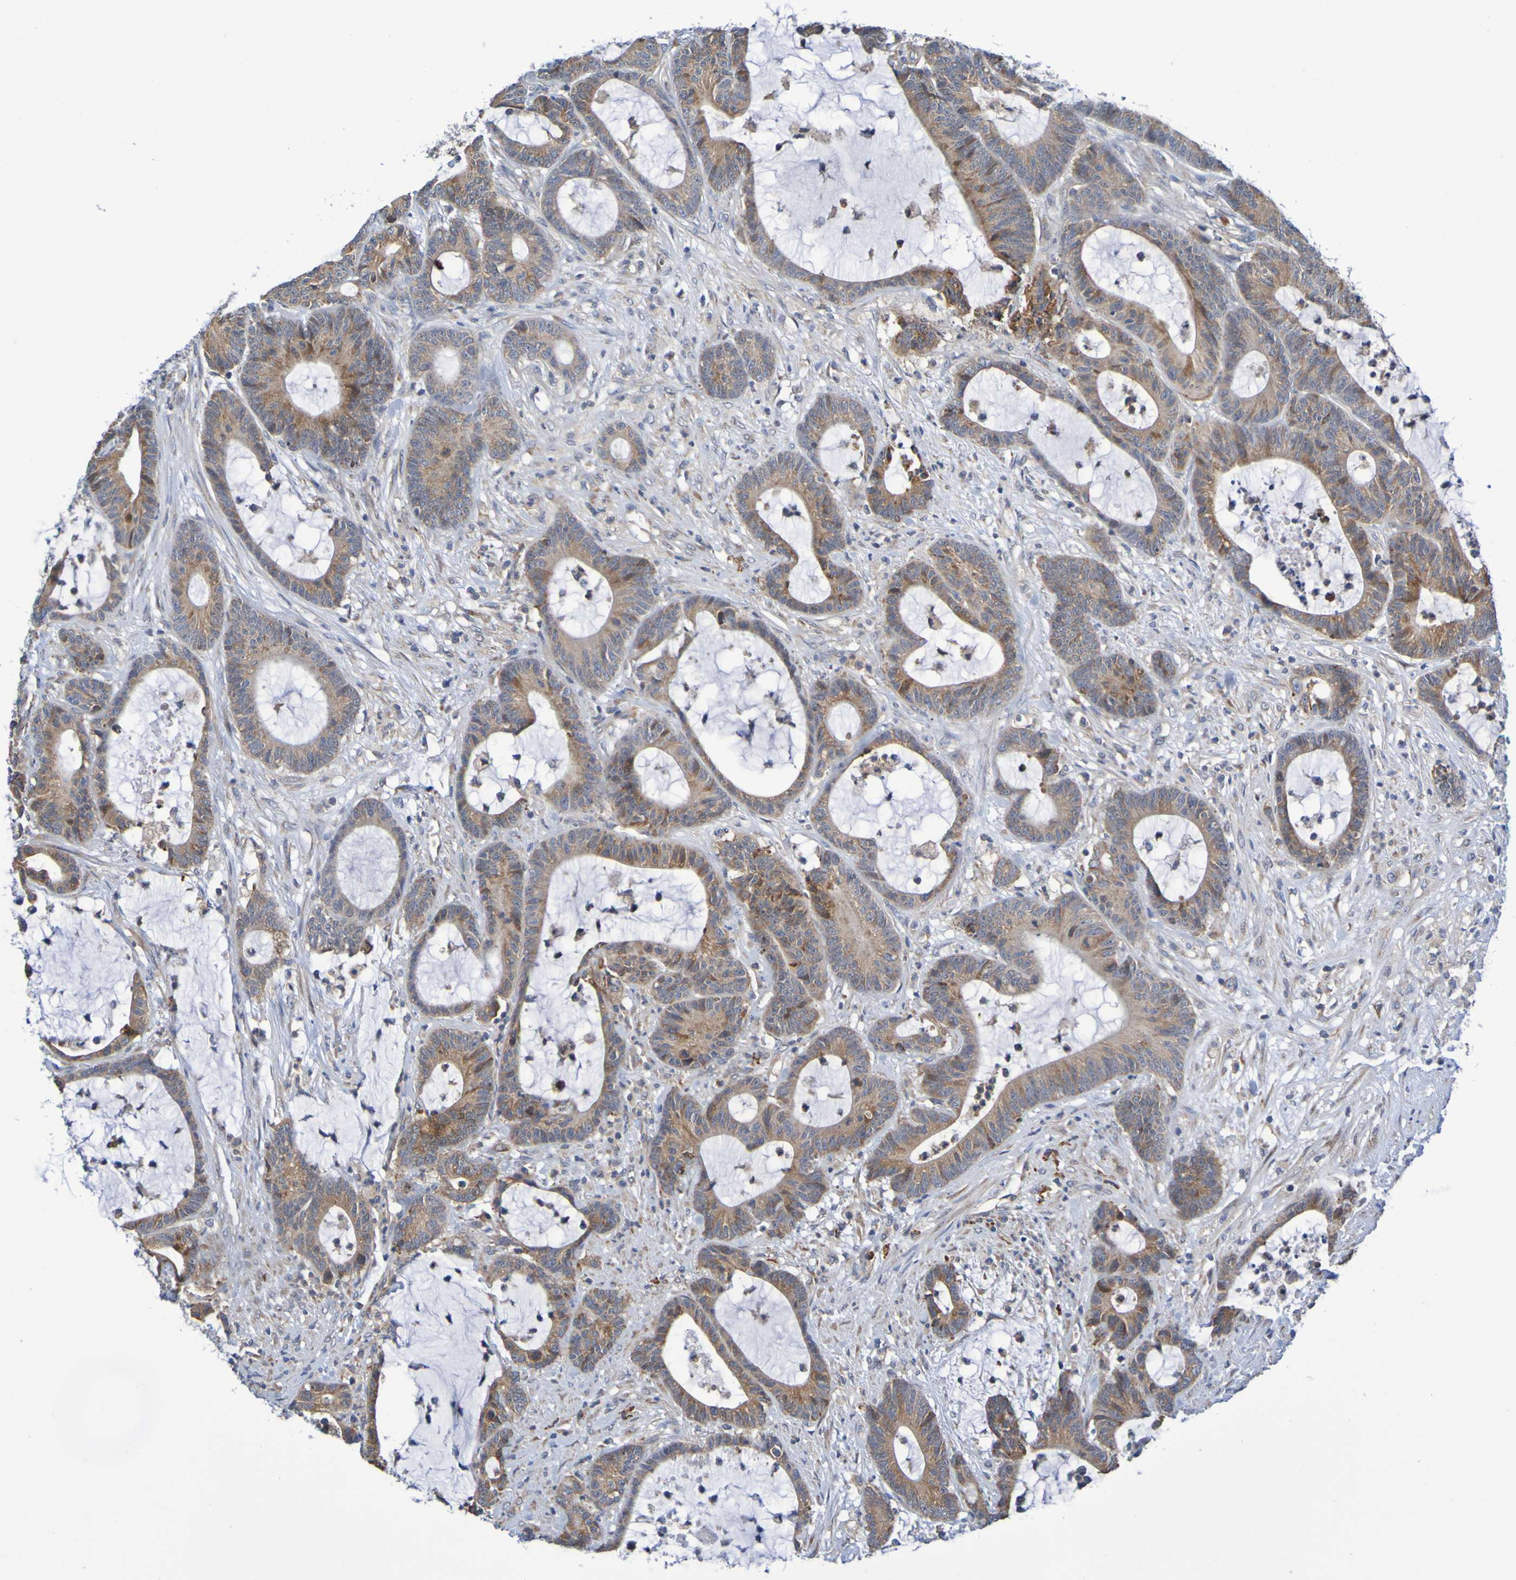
{"staining": {"intensity": "weak", "quantity": ">75%", "location": "cytoplasmic/membranous"}, "tissue": "colorectal cancer", "cell_type": "Tumor cells", "image_type": "cancer", "snomed": [{"axis": "morphology", "description": "Adenocarcinoma, NOS"}, {"axis": "topography", "description": "Colon"}], "caption": "Colorectal cancer tissue demonstrates weak cytoplasmic/membranous staining in approximately >75% of tumor cells The protein is stained brown, and the nuclei are stained in blue (DAB (3,3'-diaminobenzidine) IHC with brightfield microscopy, high magnification).", "gene": "CLDN18", "patient": {"sex": "female", "age": 84}}